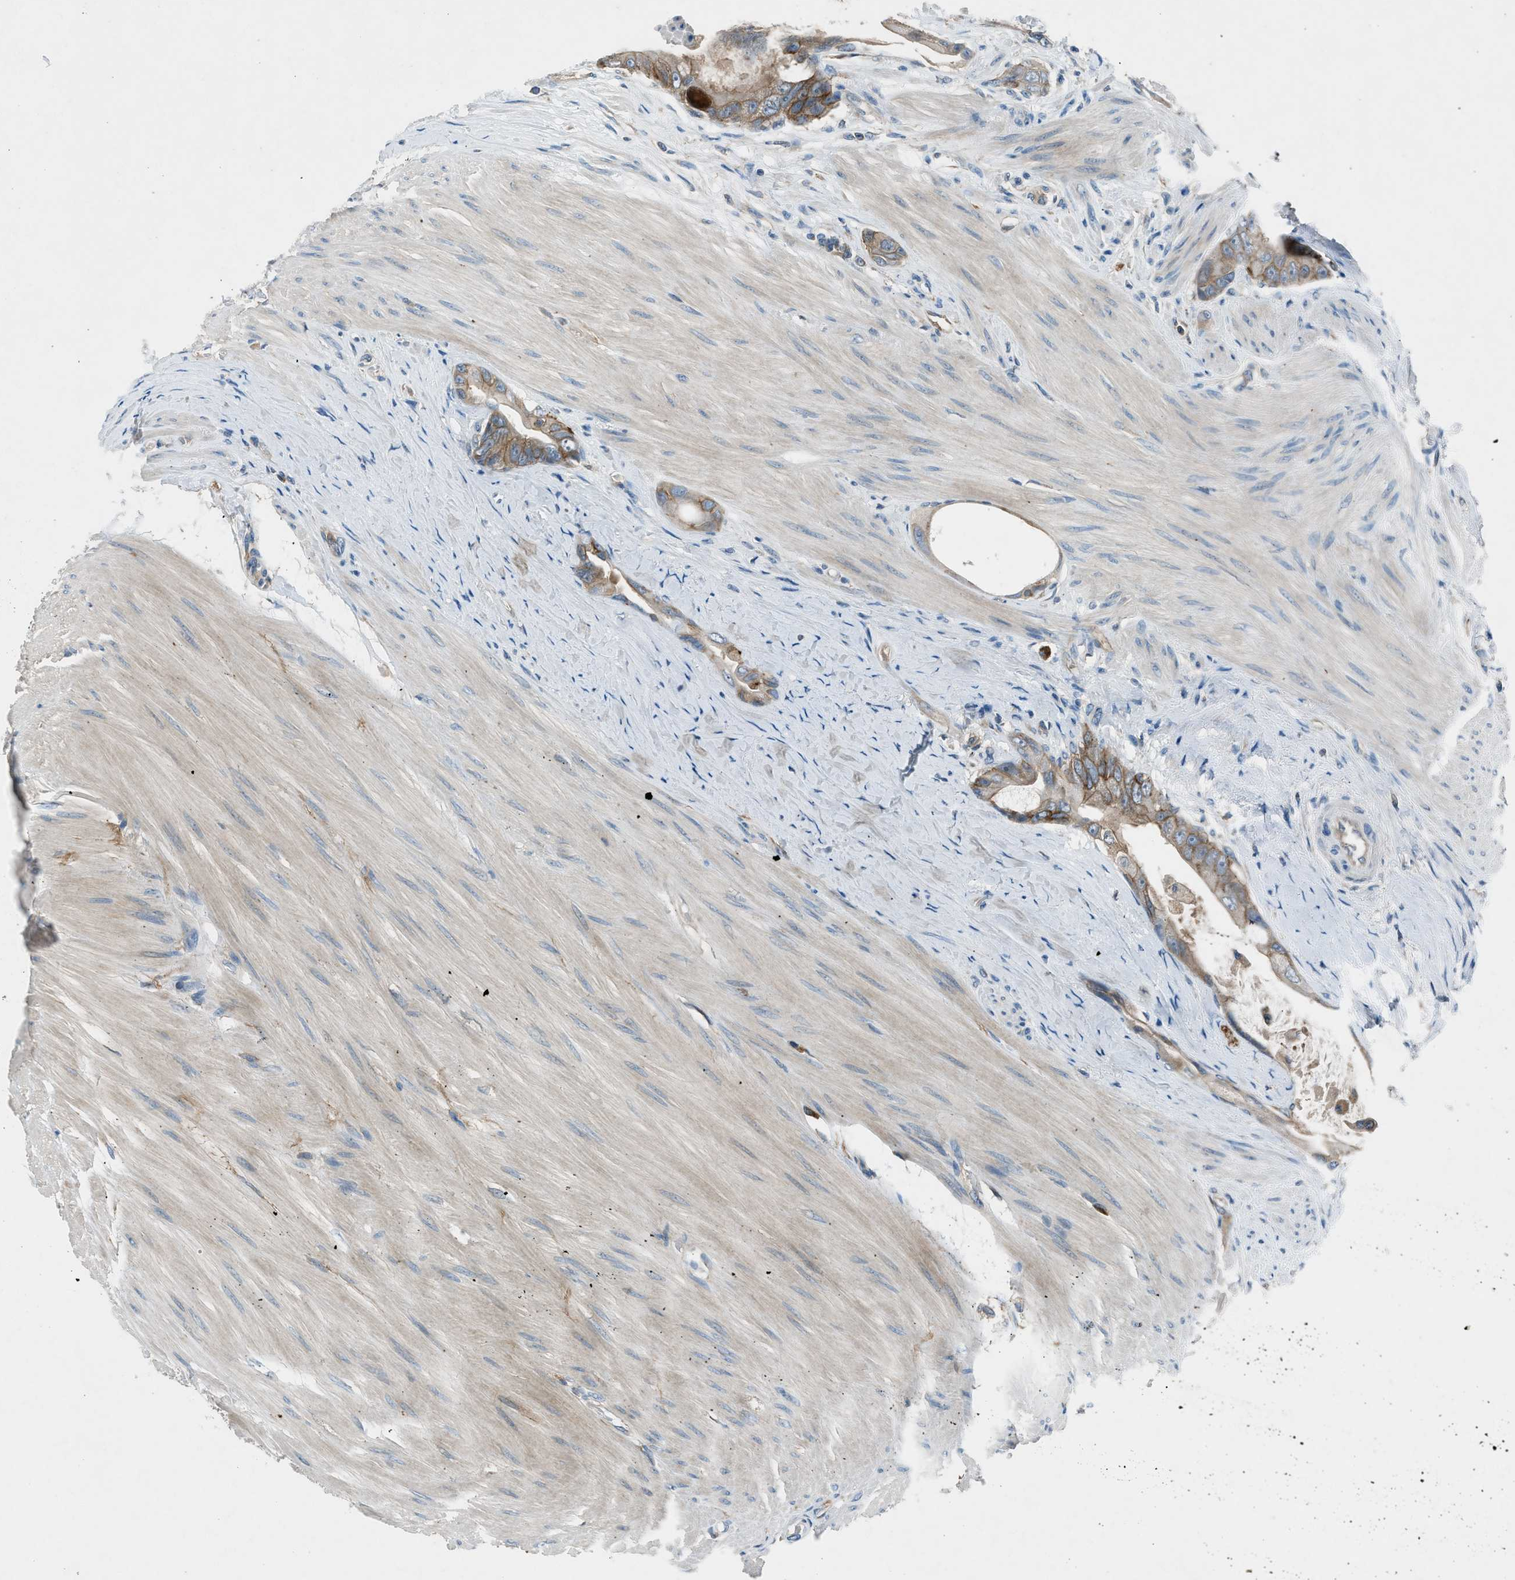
{"staining": {"intensity": "weak", "quantity": ">75%", "location": "cytoplasmic/membranous"}, "tissue": "colorectal cancer", "cell_type": "Tumor cells", "image_type": "cancer", "snomed": [{"axis": "morphology", "description": "Adenocarcinoma, NOS"}, {"axis": "topography", "description": "Rectum"}], "caption": "DAB (3,3'-diaminobenzidine) immunohistochemical staining of human colorectal adenocarcinoma exhibits weak cytoplasmic/membranous protein positivity in approximately >75% of tumor cells.", "gene": "BMP1", "patient": {"sex": "male", "age": 51}}